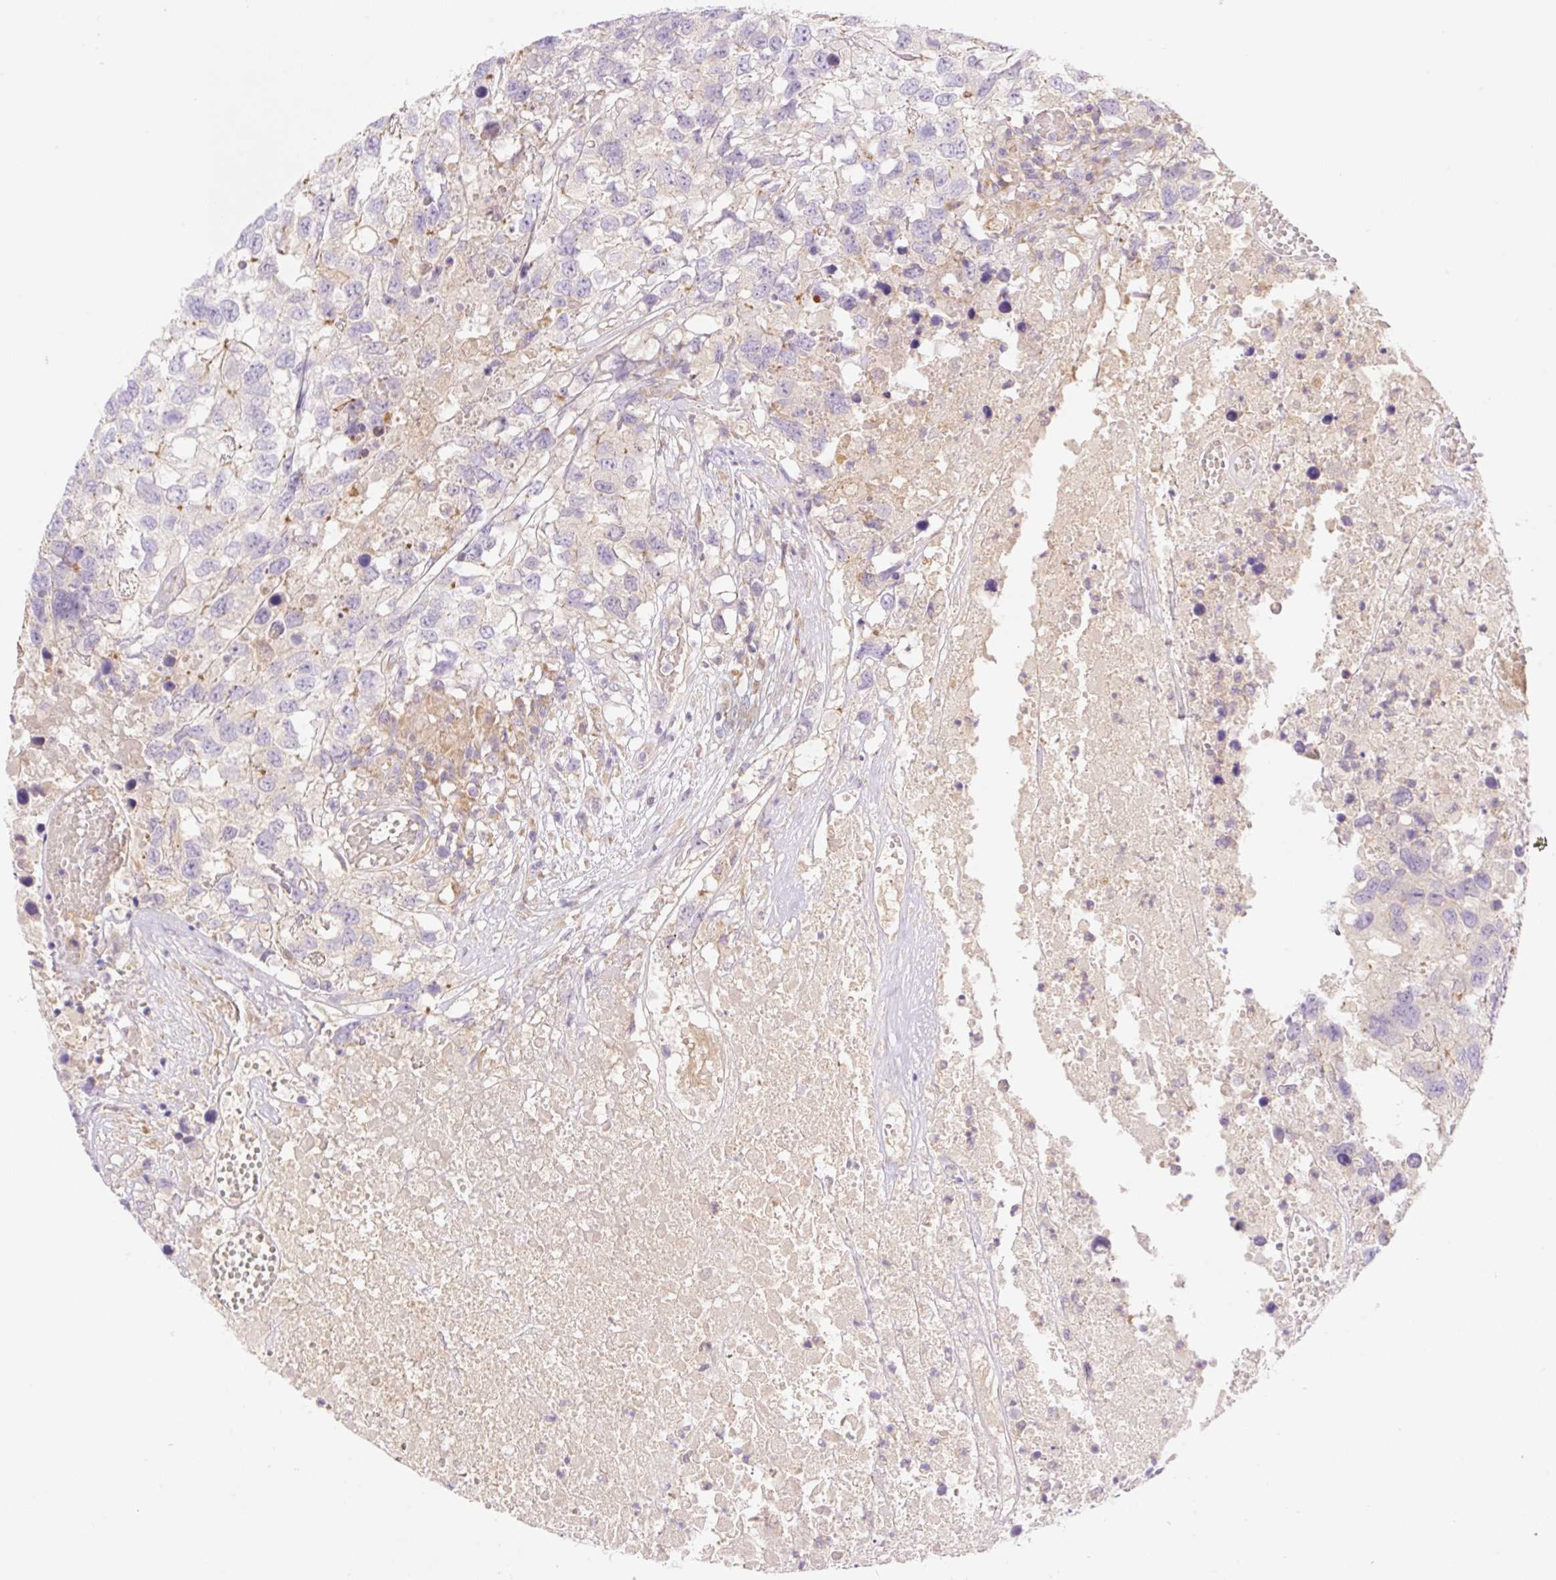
{"staining": {"intensity": "negative", "quantity": "none", "location": "none"}, "tissue": "testis cancer", "cell_type": "Tumor cells", "image_type": "cancer", "snomed": [{"axis": "morphology", "description": "Carcinoma, Embryonal, NOS"}, {"axis": "topography", "description": "Testis"}], "caption": "Testis cancer stained for a protein using immunohistochemistry (IHC) displays no positivity tumor cells.", "gene": "DENND5A", "patient": {"sex": "male", "age": 83}}